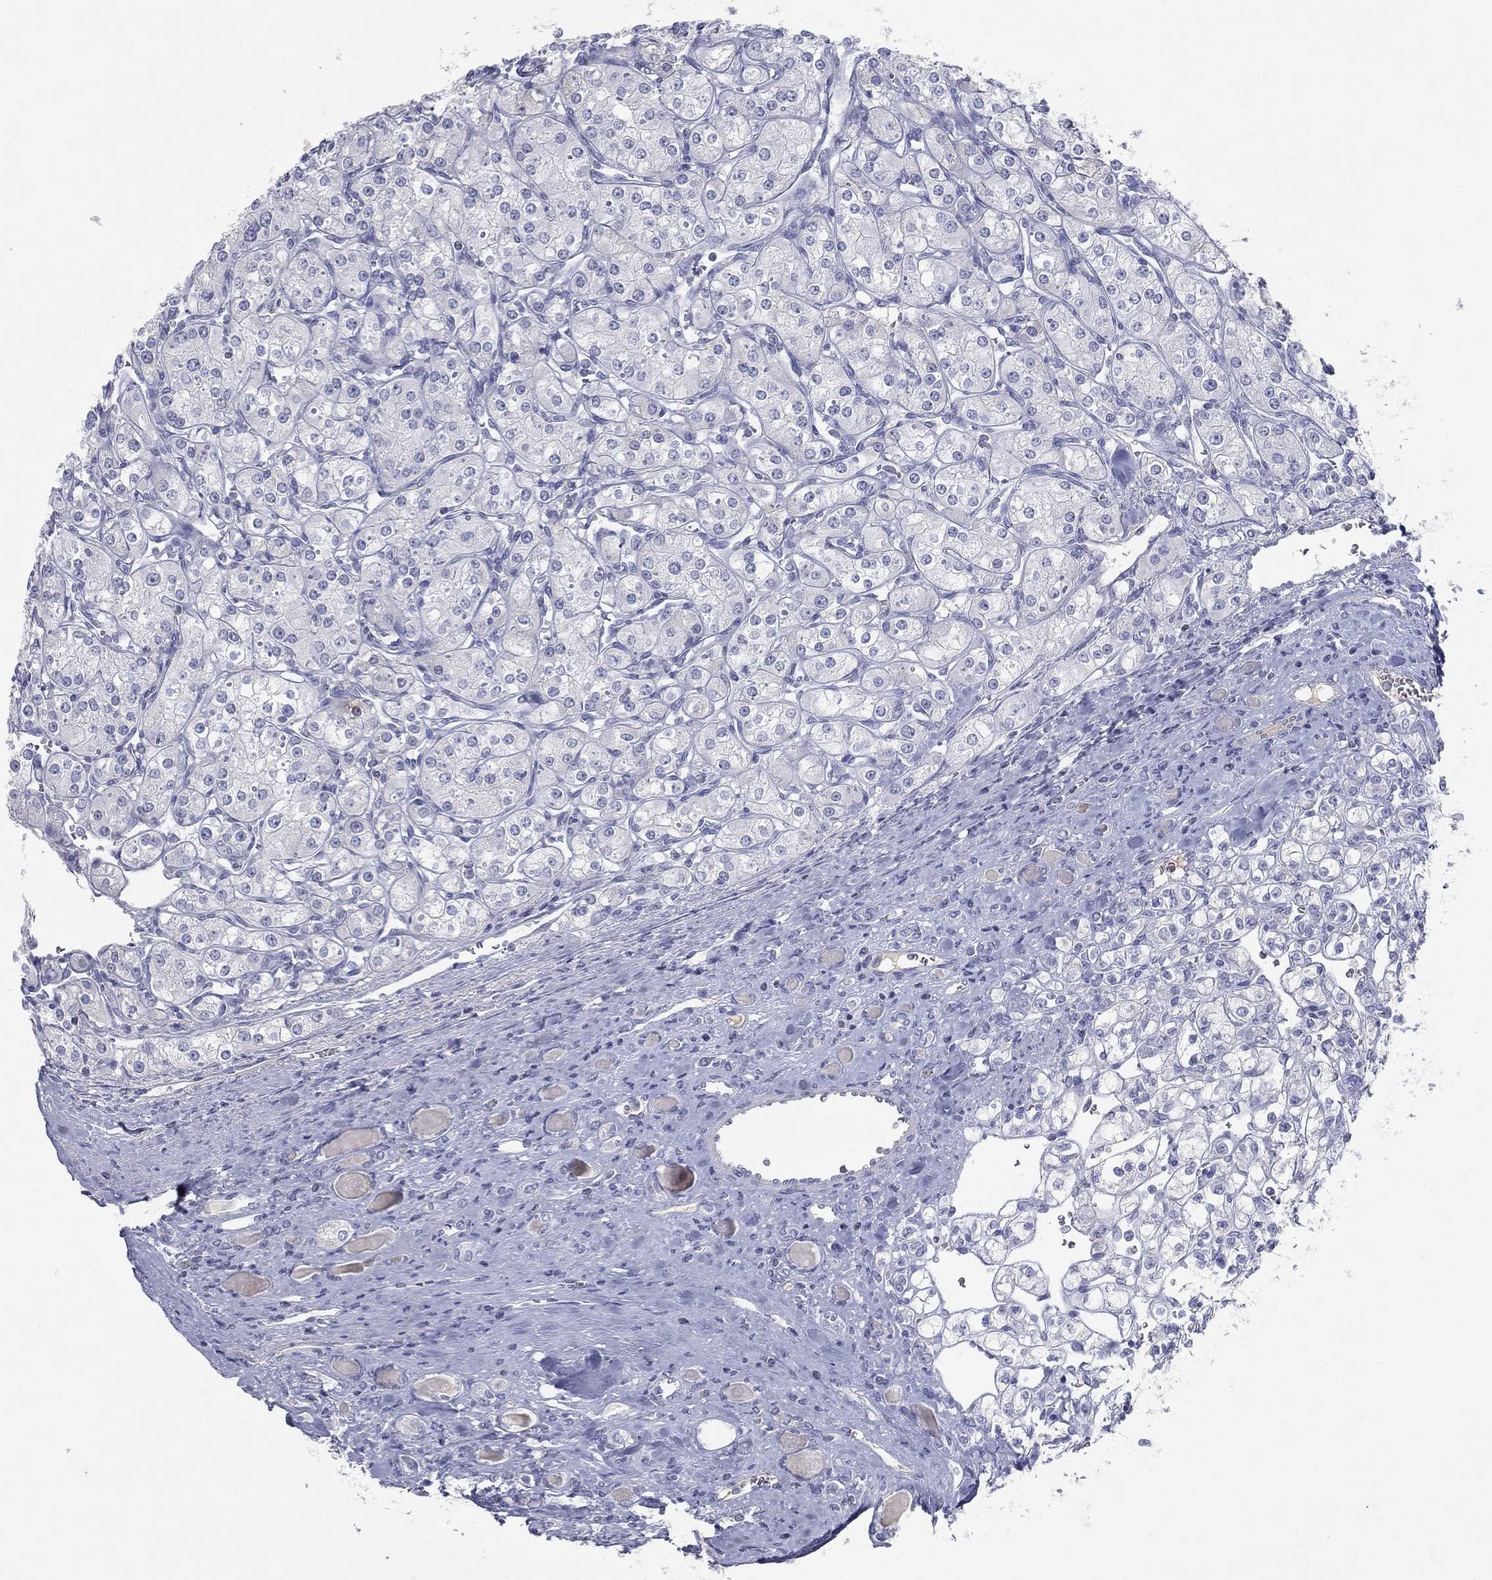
{"staining": {"intensity": "negative", "quantity": "none", "location": "none"}, "tissue": "renal cancer", "cell_type": "Tumor cells", "image_type": "cancer", "snomed": [{"axis": "morphology", "description": "Adenocarcinoma, NOS"}, {"axis": "topography", "description": "Kidney"}], "caption": "Immunohistochemical staining of renal adenocarcinoma reveals no significant positivity in tumor cells. The staining was performed using DAB (3,3'-diaminobenzidine) to visualize the protein expression in brown, while the nuclei were stained in blue with hematoxylin (Magnification: 20x).", "gene": "CPT1B", "patient": {"sex": "male", "age": 77}}